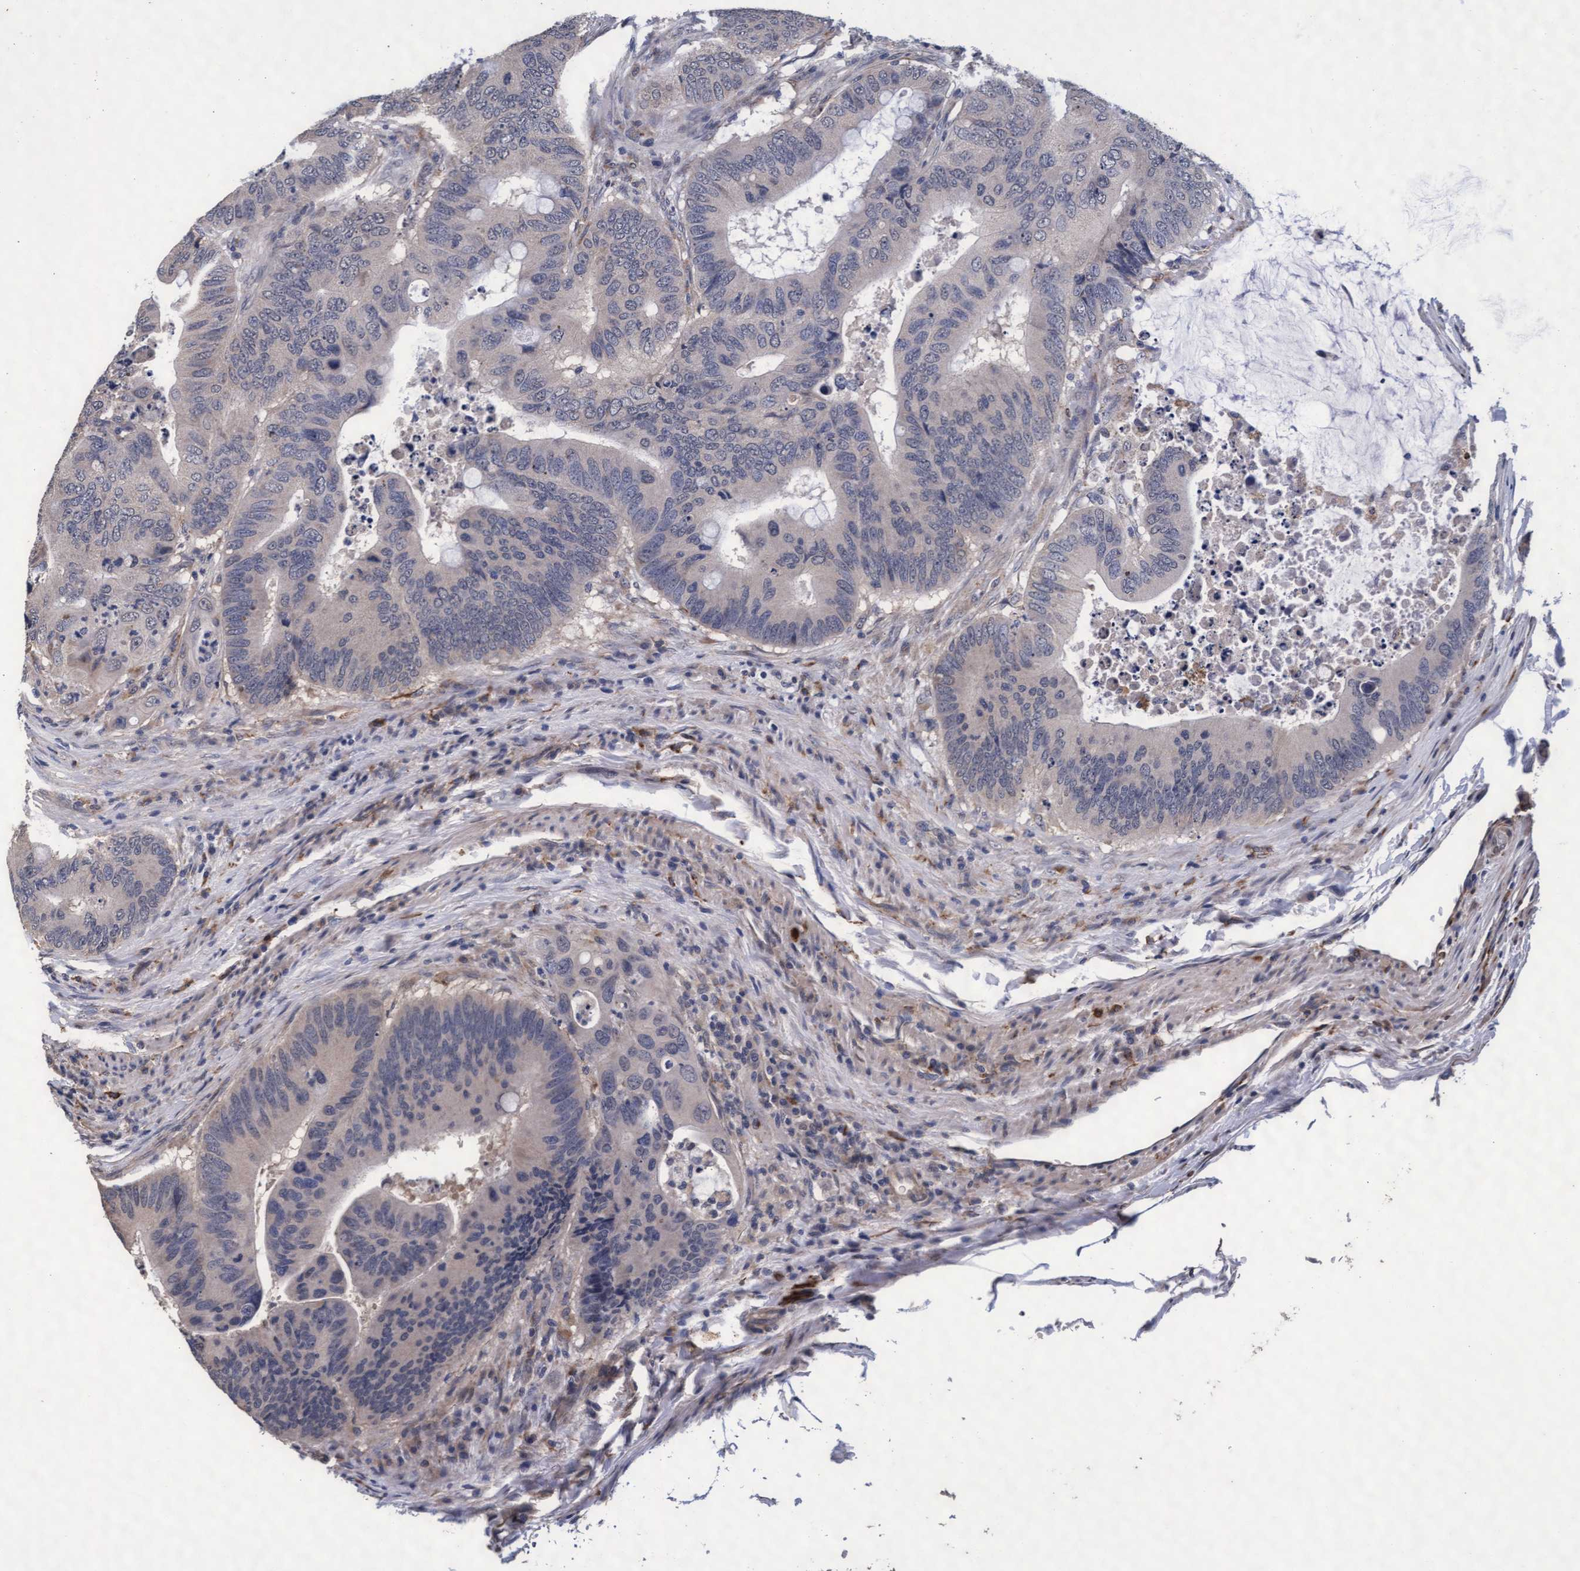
{"staining": {"intensity": "negative", "quantity": "none", "location": "none"}, "tissue": "colorectal cancer", "cell_type": "Tumor cells", "image_type": "cancer", "snomed": [{"axis": "morphology", "description": "Adenocarcinoma, NOS"}, {"axis": "topography", "description": "Colon"}], "caption": "A histopathology image of human colorectal adenocarcinoma is negative for staining in tumor cells.", "gene": "CPQ", "patient": {"sex": "male", "age": 71}}